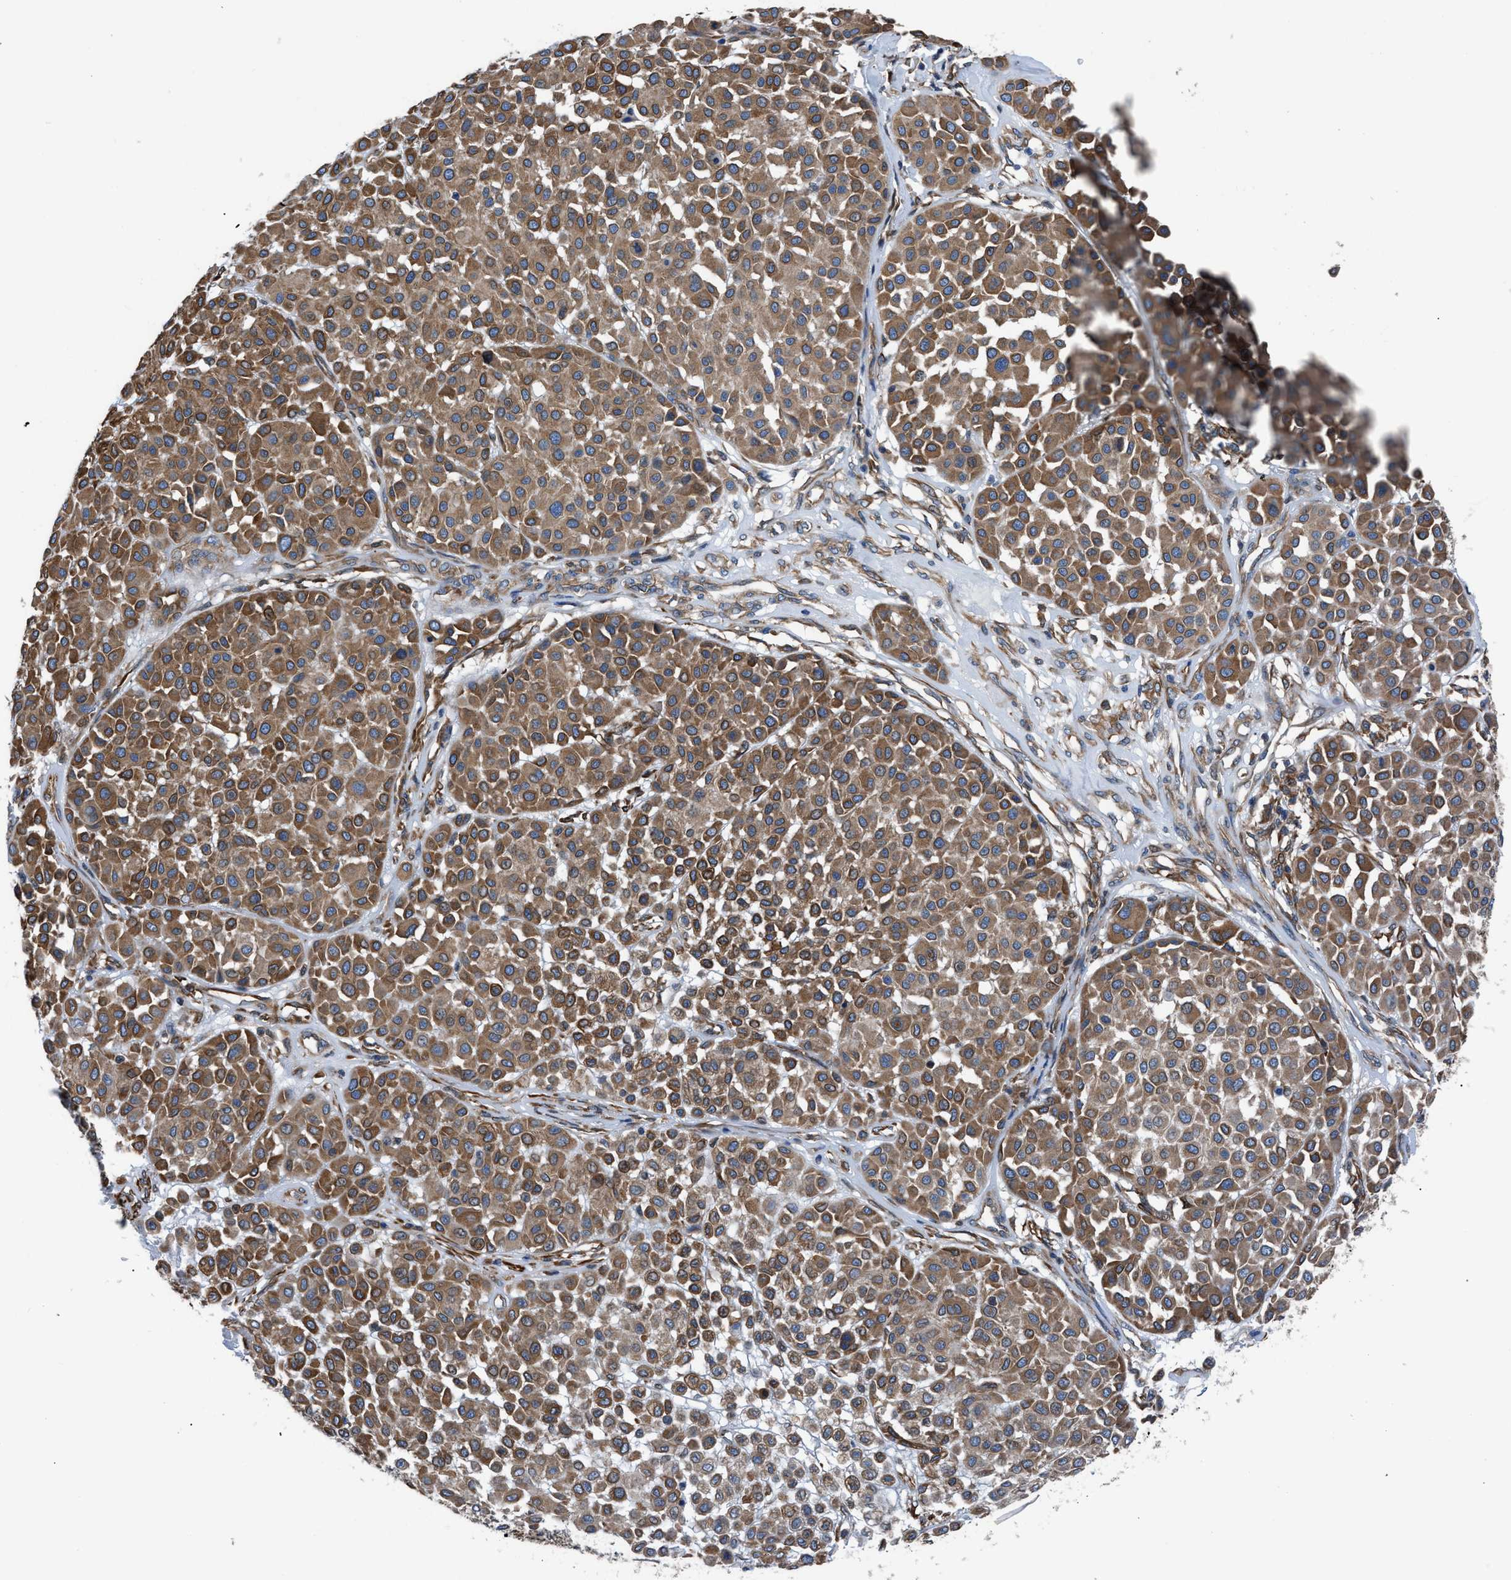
{"staining": {"intensity": "moderate", "quantity": ">75%", "location": "cytoplasmic/membranous"}, "tissue": "melanoma", "cell_type": "Tumor cells", "image_type": "cancer", "snomed": [{"axis": "morphology", "description": "Malignant melanoma, Metastatic site"}, {"axis": "topography", "description": "Soft tissue"}], "caption": "Melanoma tissue exhibits moderate cytoplasmic/membranous expression in about >75% of tumor cells, visualized by immunohistochemistry.", "gene": "DMAC1", "patient": {"sex": "male", "age": 41}}